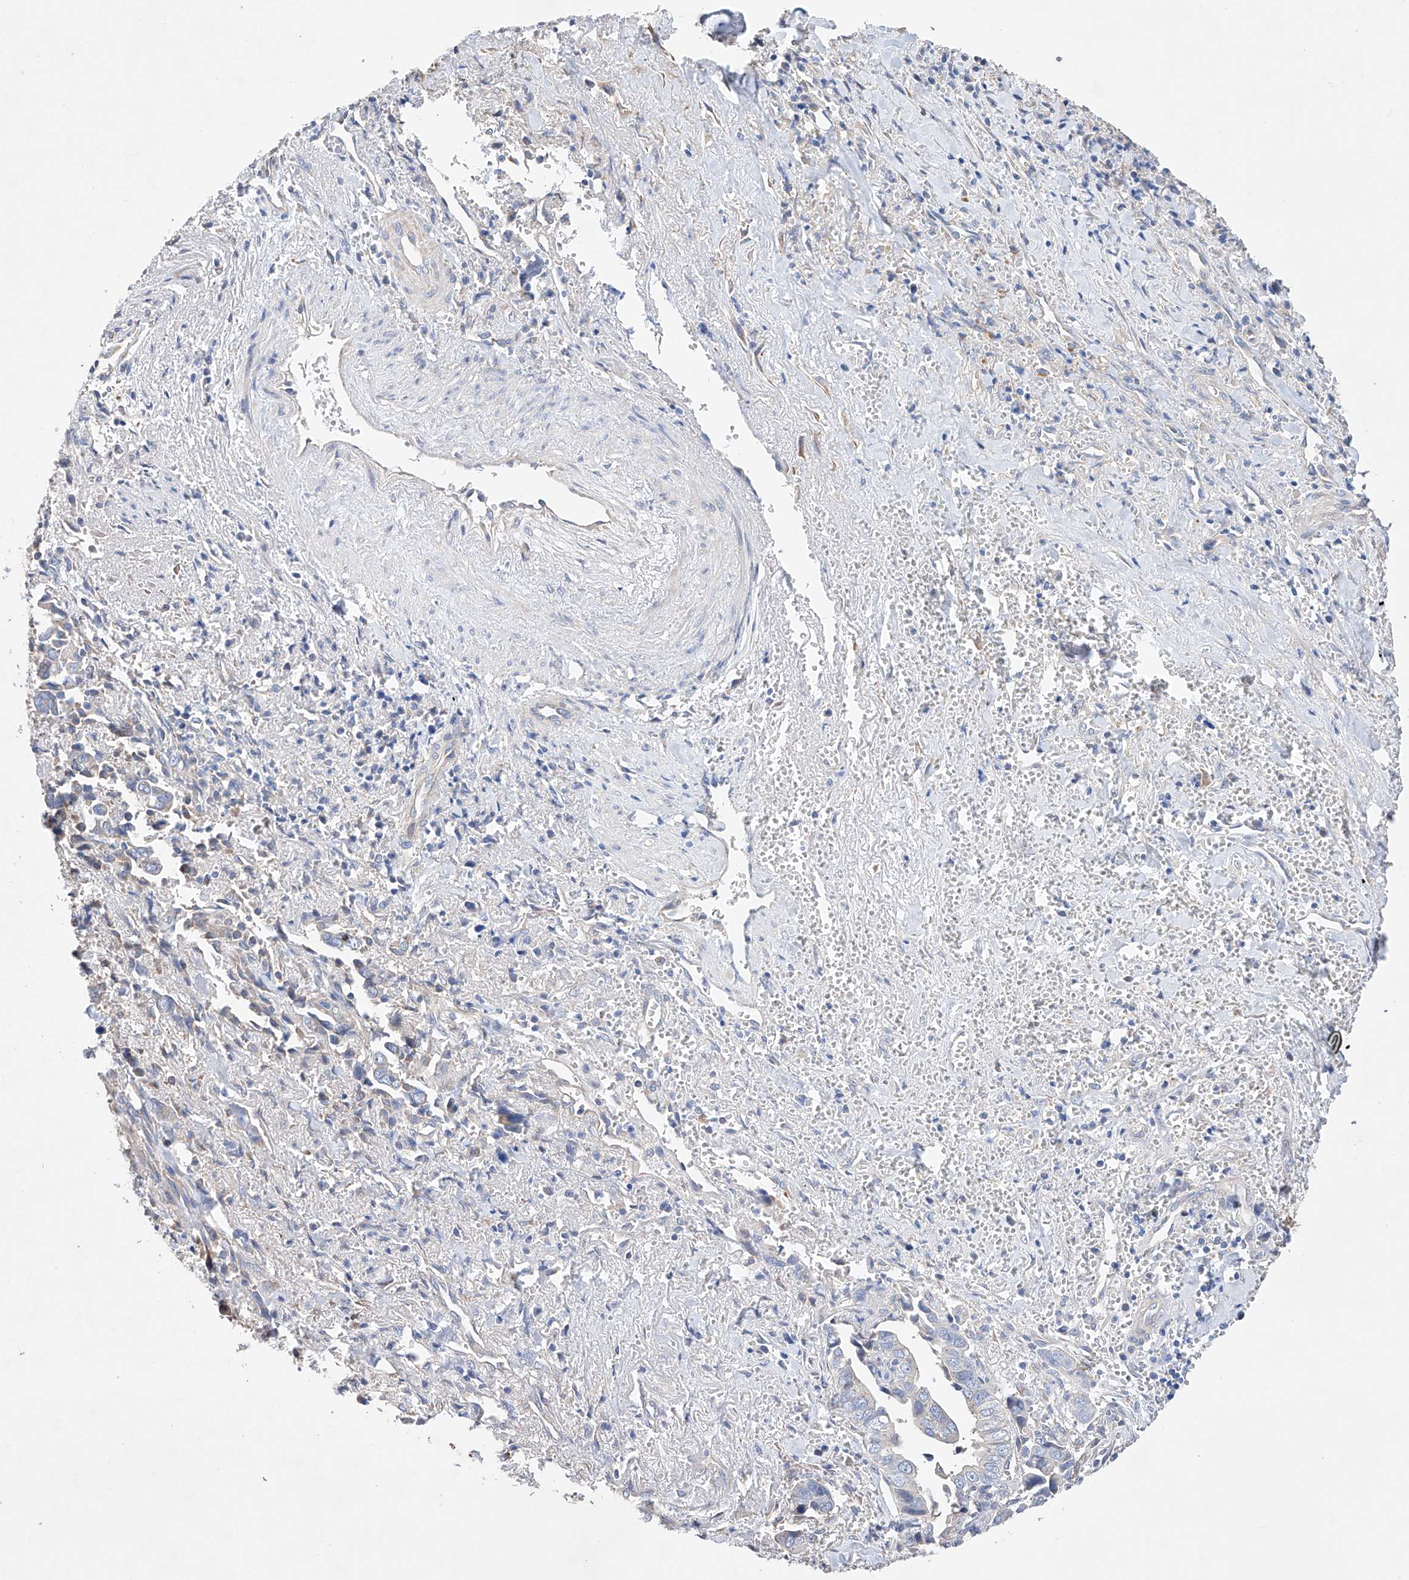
{"staining": {"intensity": "negative", "quantity": "none", "location": "none"}, "tissue": "liver cancer", "cell_type": "Tumor cells", "image_type": "cancer", "snomed": [{"axis": "morphology", "description": "Cholangiocarcinoma"}, {"axis": "topography", "description": "Liver"}], "caption": "Protein analysis of liver cancer shows no significant staining in tumor cells.", "gene": "AFG1L", "patient": {"sex": "female", "age": 79}}